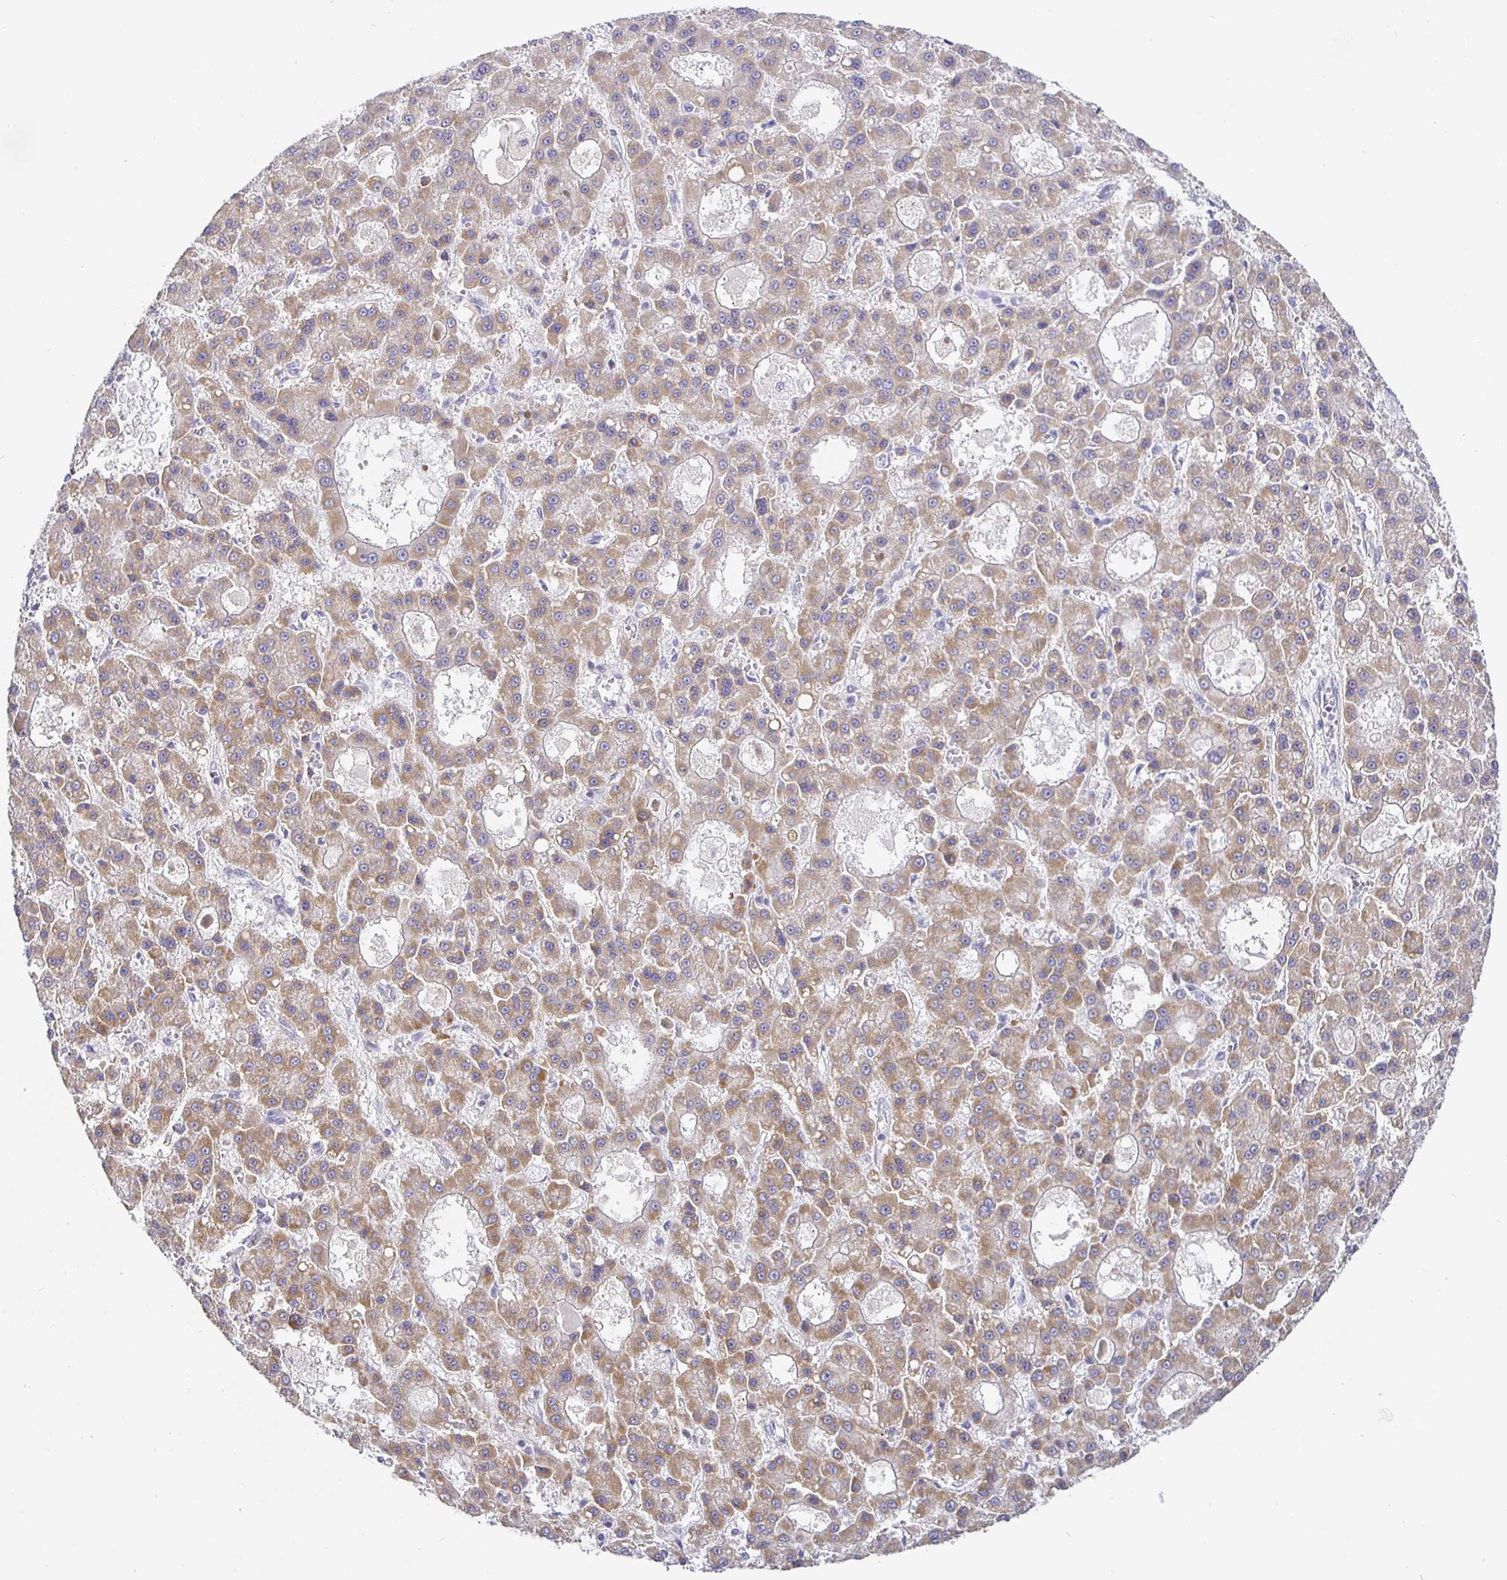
{"staining": {"intensity": "weak", "quantity": ">75%", "location": "cytoplasmic/membranous"}, "tissue": "liver cancer", "cell_type": "Tumor cells", "image_type": "cancer", "snomed": [{"axis": "morphology", "description": "Carcinoma, Hepatocellular, NOS"}, {"axis": "topography", "description": "Liver"}], "caption": "DAB immunohistochemical staining of liver cancer shows weak cytoplasmic/membranous protein staining in about >75% of tumor cells.", "gene": "CIT", "patient": {"sex": "male", "age": 70}}